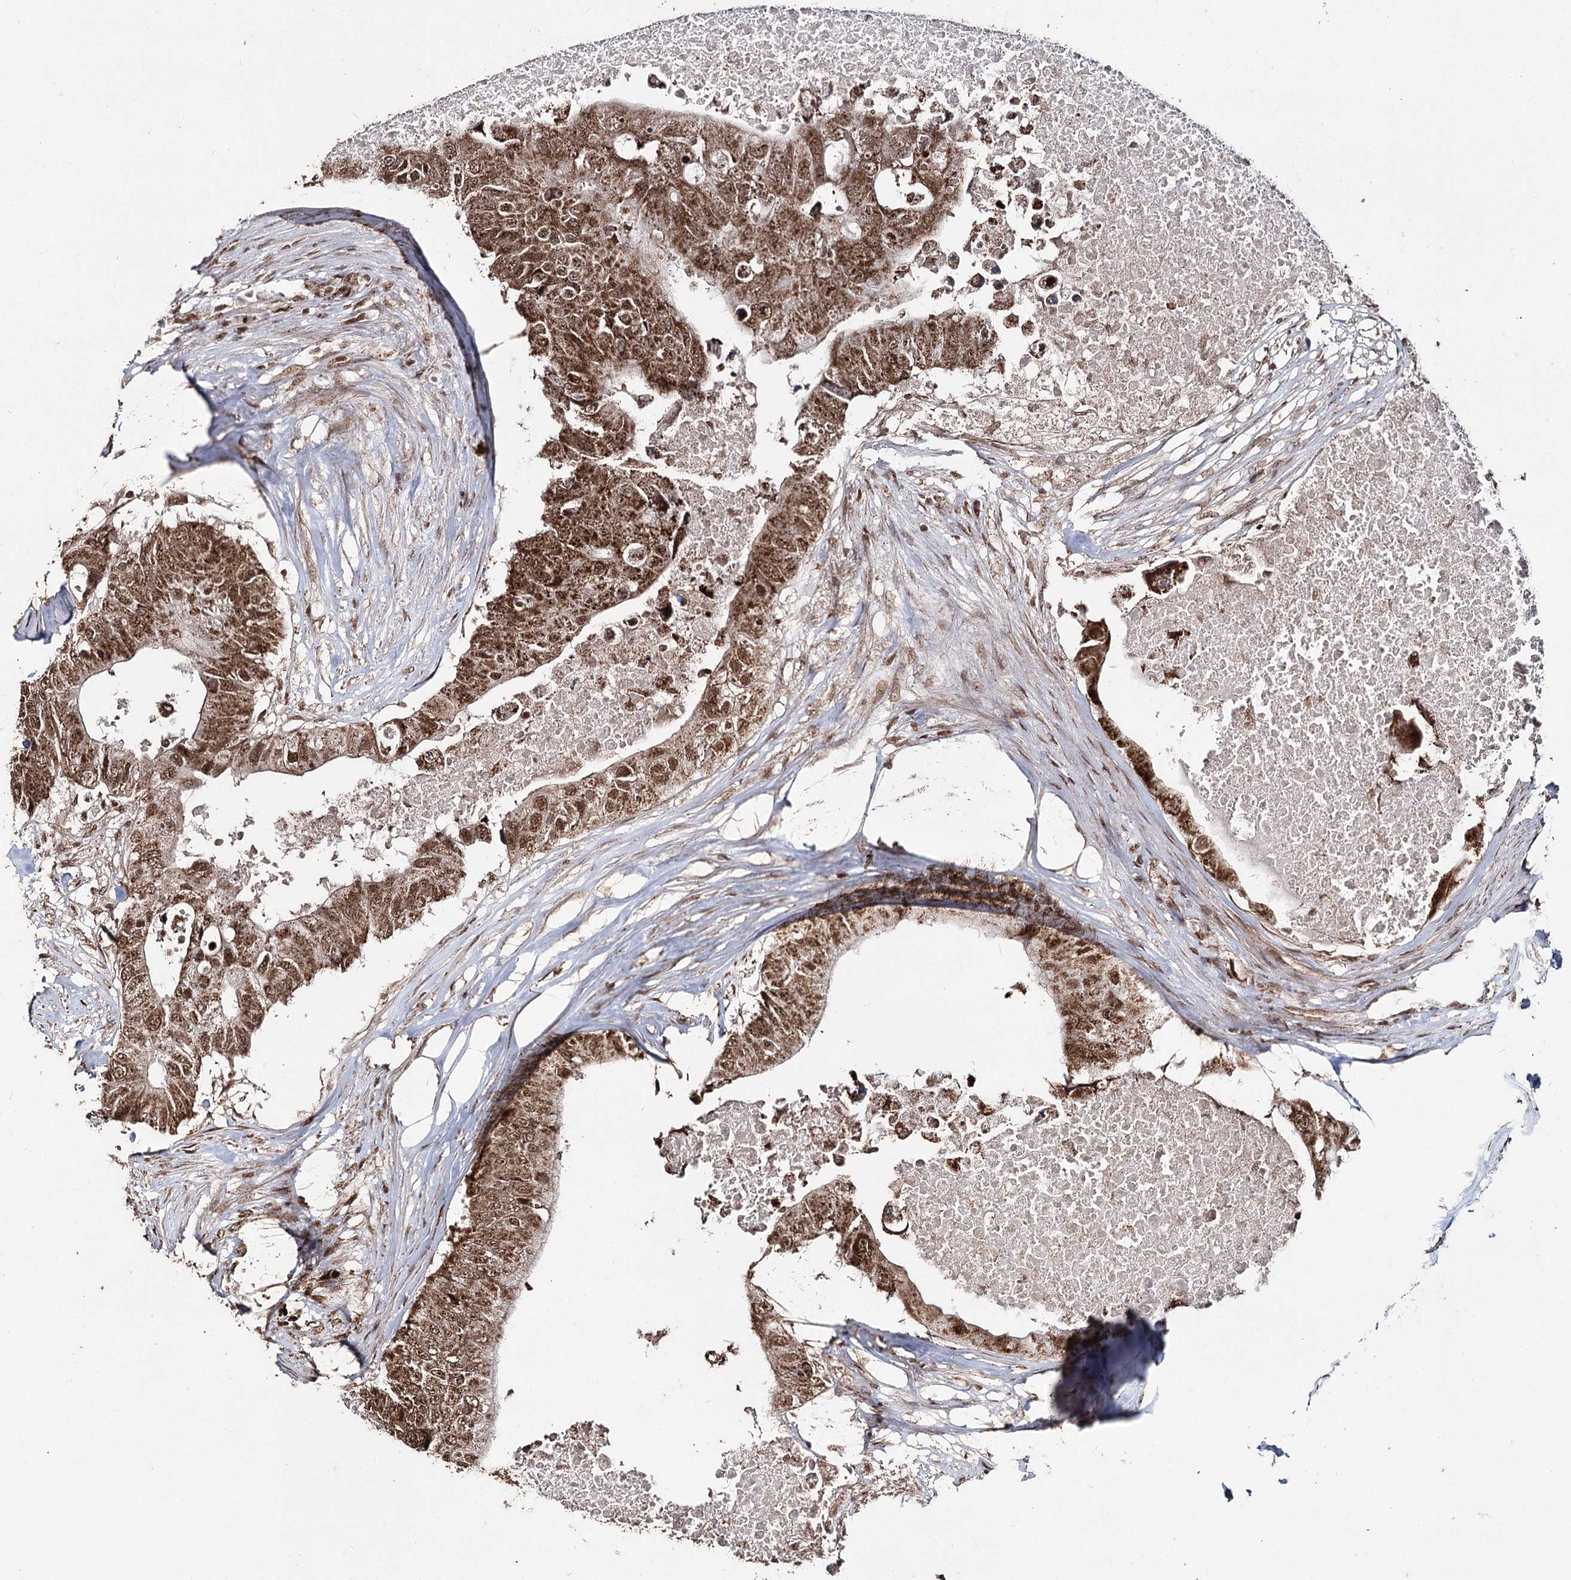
{"staining": {"intensity": "moderate", "quantity": ">75%", "location": "cytoplasmic/membranous,nuclear"}, "tissue": "colorectal cancer", "cell_type": "Tumor cells", "image_type": "cancer", "snomed": [{"axis": "morphology", "description": "Adenocarcinoma, NOS"}, {"axis": "topography", "description": "Colon"}], "caption": "A micrograph of adenocarcinoma (colorectal) stained for a protein reveals moderate cytoplasmic/membranous and nuclear brown staining in tumor cells.", "gene": "PDHX", "patient": {"sex": "male", "age": 71}}